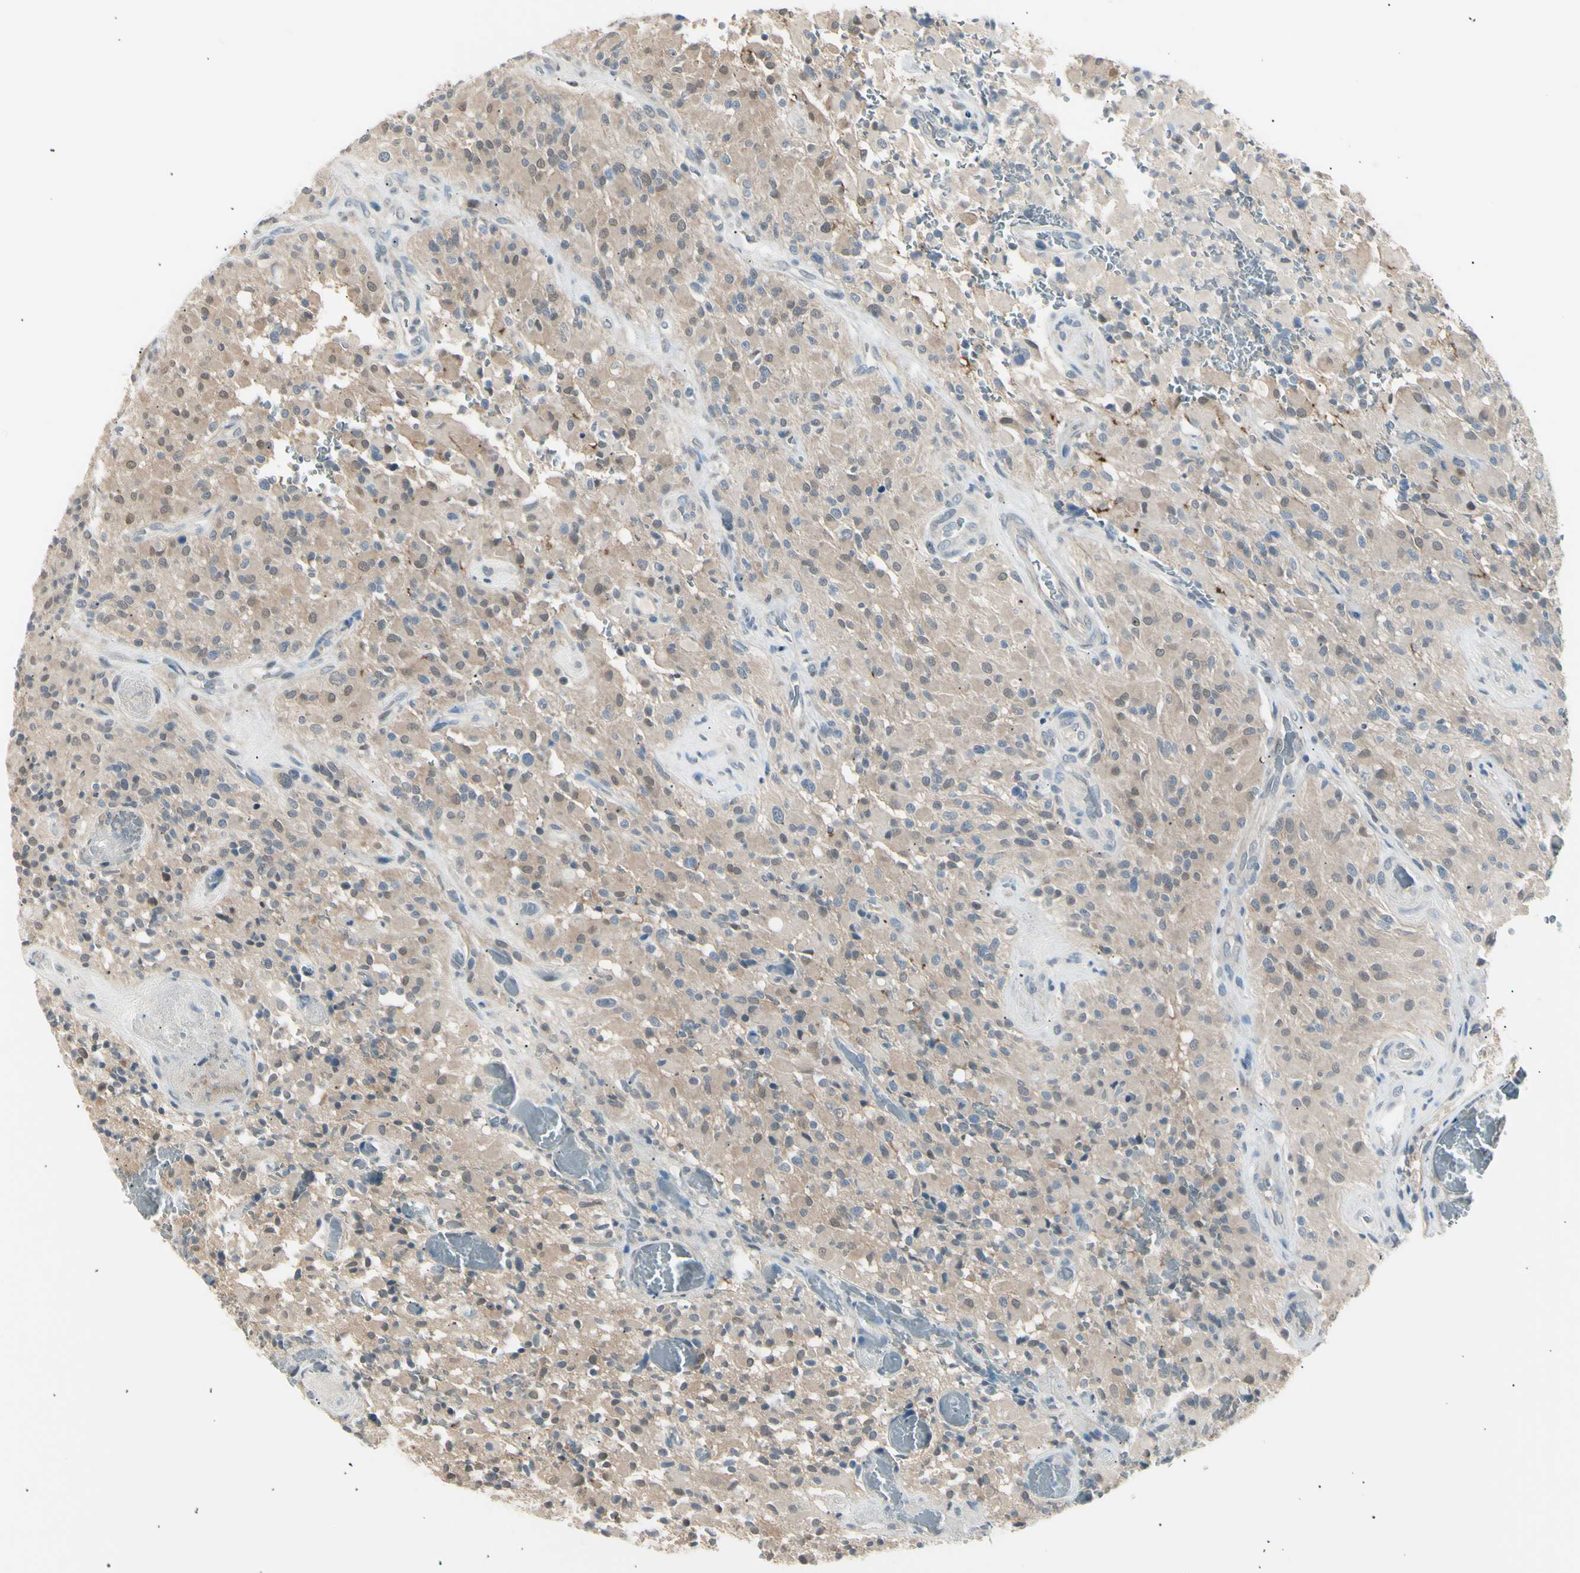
{"staining": {"intensity": "weak", "quantity": "25%-75%", "location": "cytoplasmic/membranous"}, "tissue": "glioma", "cell_type": "Tumor cells", "image_type": "cancer", "snomed": [{"axis": "morphology", "description": "Glioma, malignant, High grade"}, {"axis": "topography", "description": "Brain"}], "caption": "Weak cytoplasmic/membranous staining is appreciated in approximately 25%-75% of tumor cells in glioma.", "gene": "LHPP", "patient": {"sex": "male", "age": 71}}